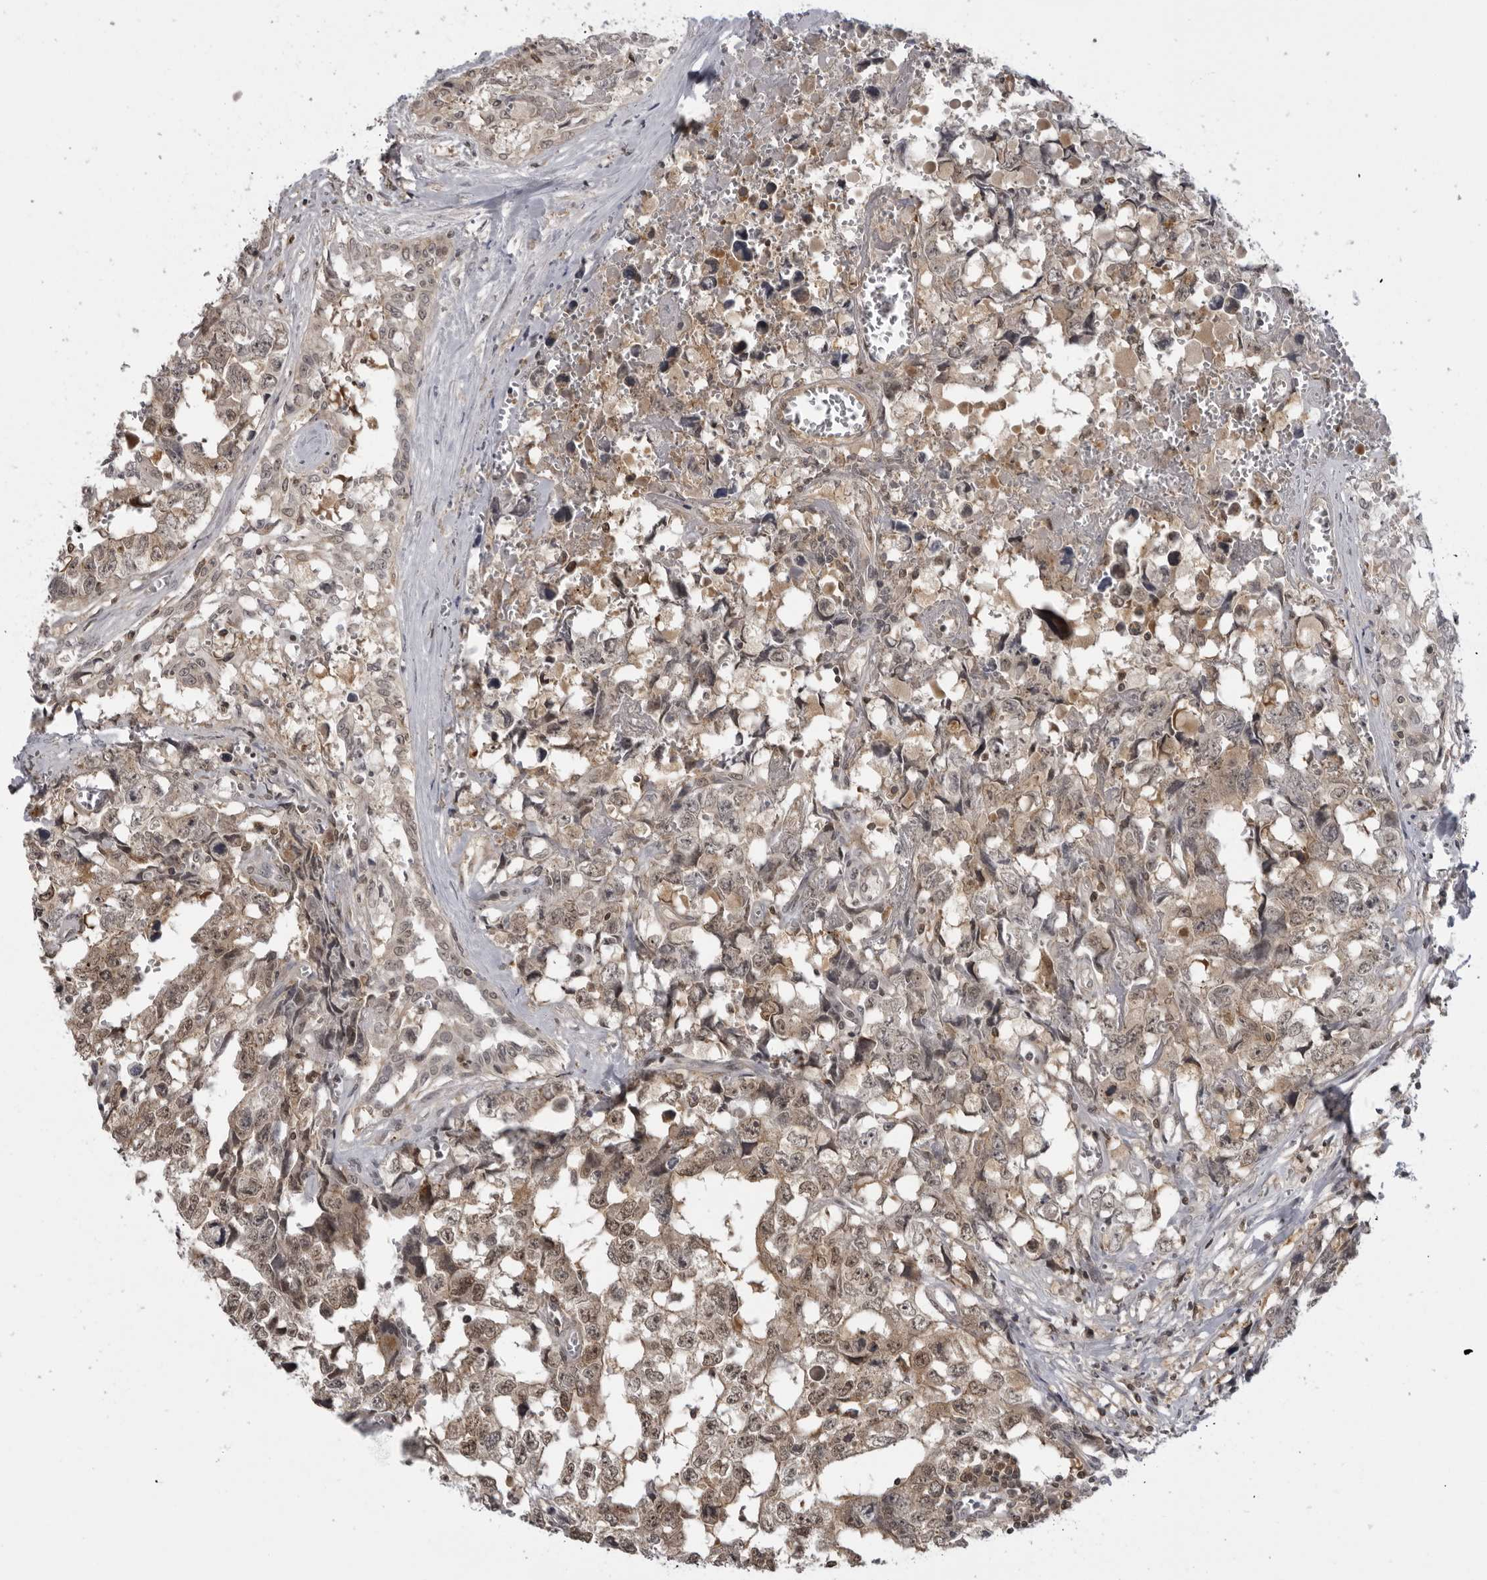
{"staining": {"intensity": "moderate", "quantity": ">75%", "location": "cytoplasmic/membranous,nuclear"}, "tissue": "testis cancer", "cell_type": "Tumor cells", "image_type": "cancer", "snomed": [{"axis": "morphology", "description": "Carcinoma, Embryonal, NOS"}, {"axis": "topography", "description": "Testis"}], "caption": "Human testis cancer stained with a protein marker displays moderate staining in tumor cells.", "gene": "PDCL3", "patient": {"sex": "male", "age": 31}}